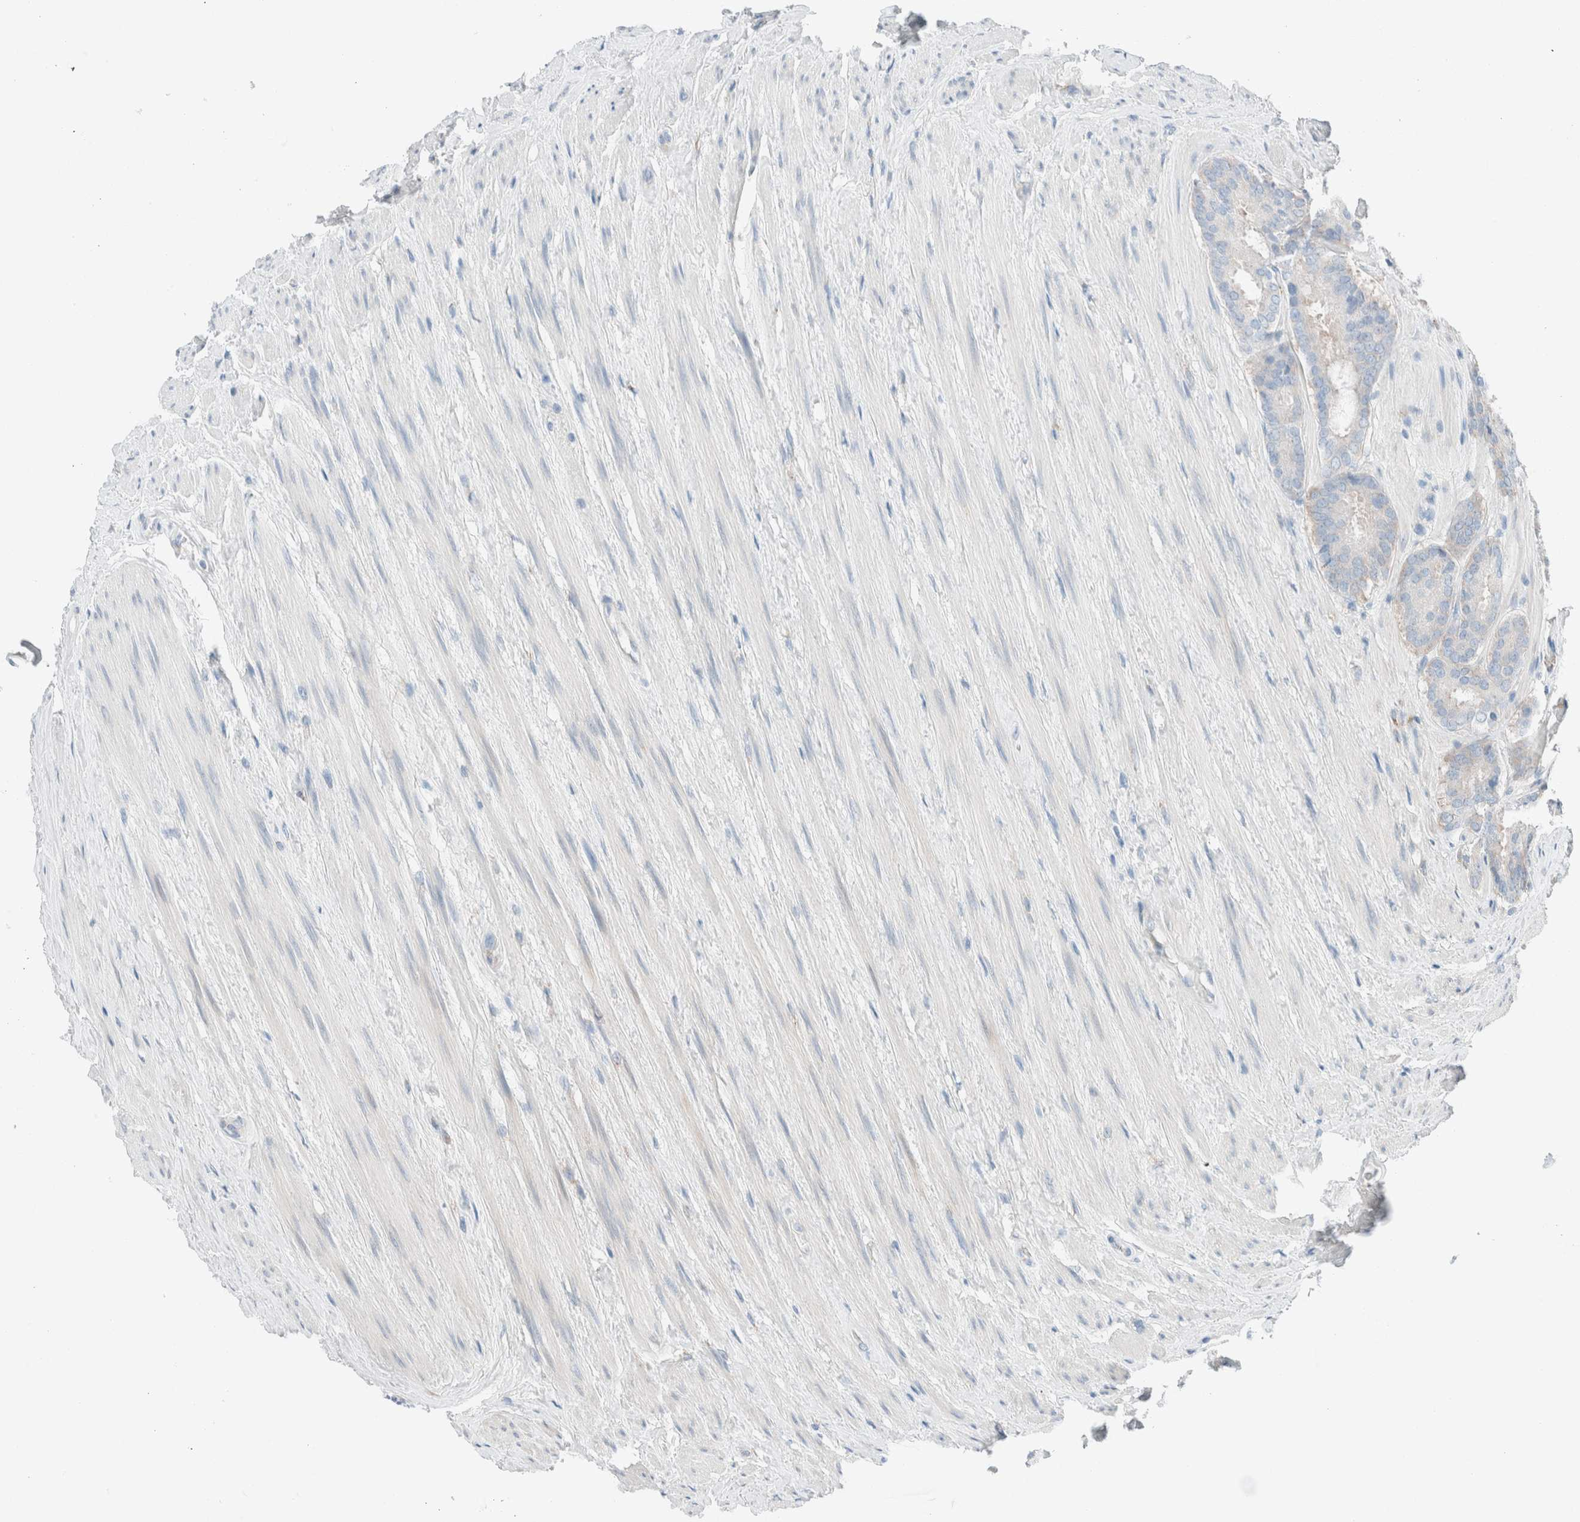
{"staining": {"intensity": "weak", "quantity": "<25%", "location": "cytoplasmic/membranous"}, "tissue": "prostate cancer", "cell_type": "Tumor cells", "image_type": "cancer", "snomed": [{"axis": "morphology", "description": "Adenocarcinoma, Low grade"}, {"axis": "topography", "description": "Prostate"}], "caption": "Prostate cancer (adenocarcinoma (low-grade)) was stained to show a protein in brown. There is no significant staining in tumor cells.", "gene": "CASC3", "patient": {"sex": "male", "age": 69}}